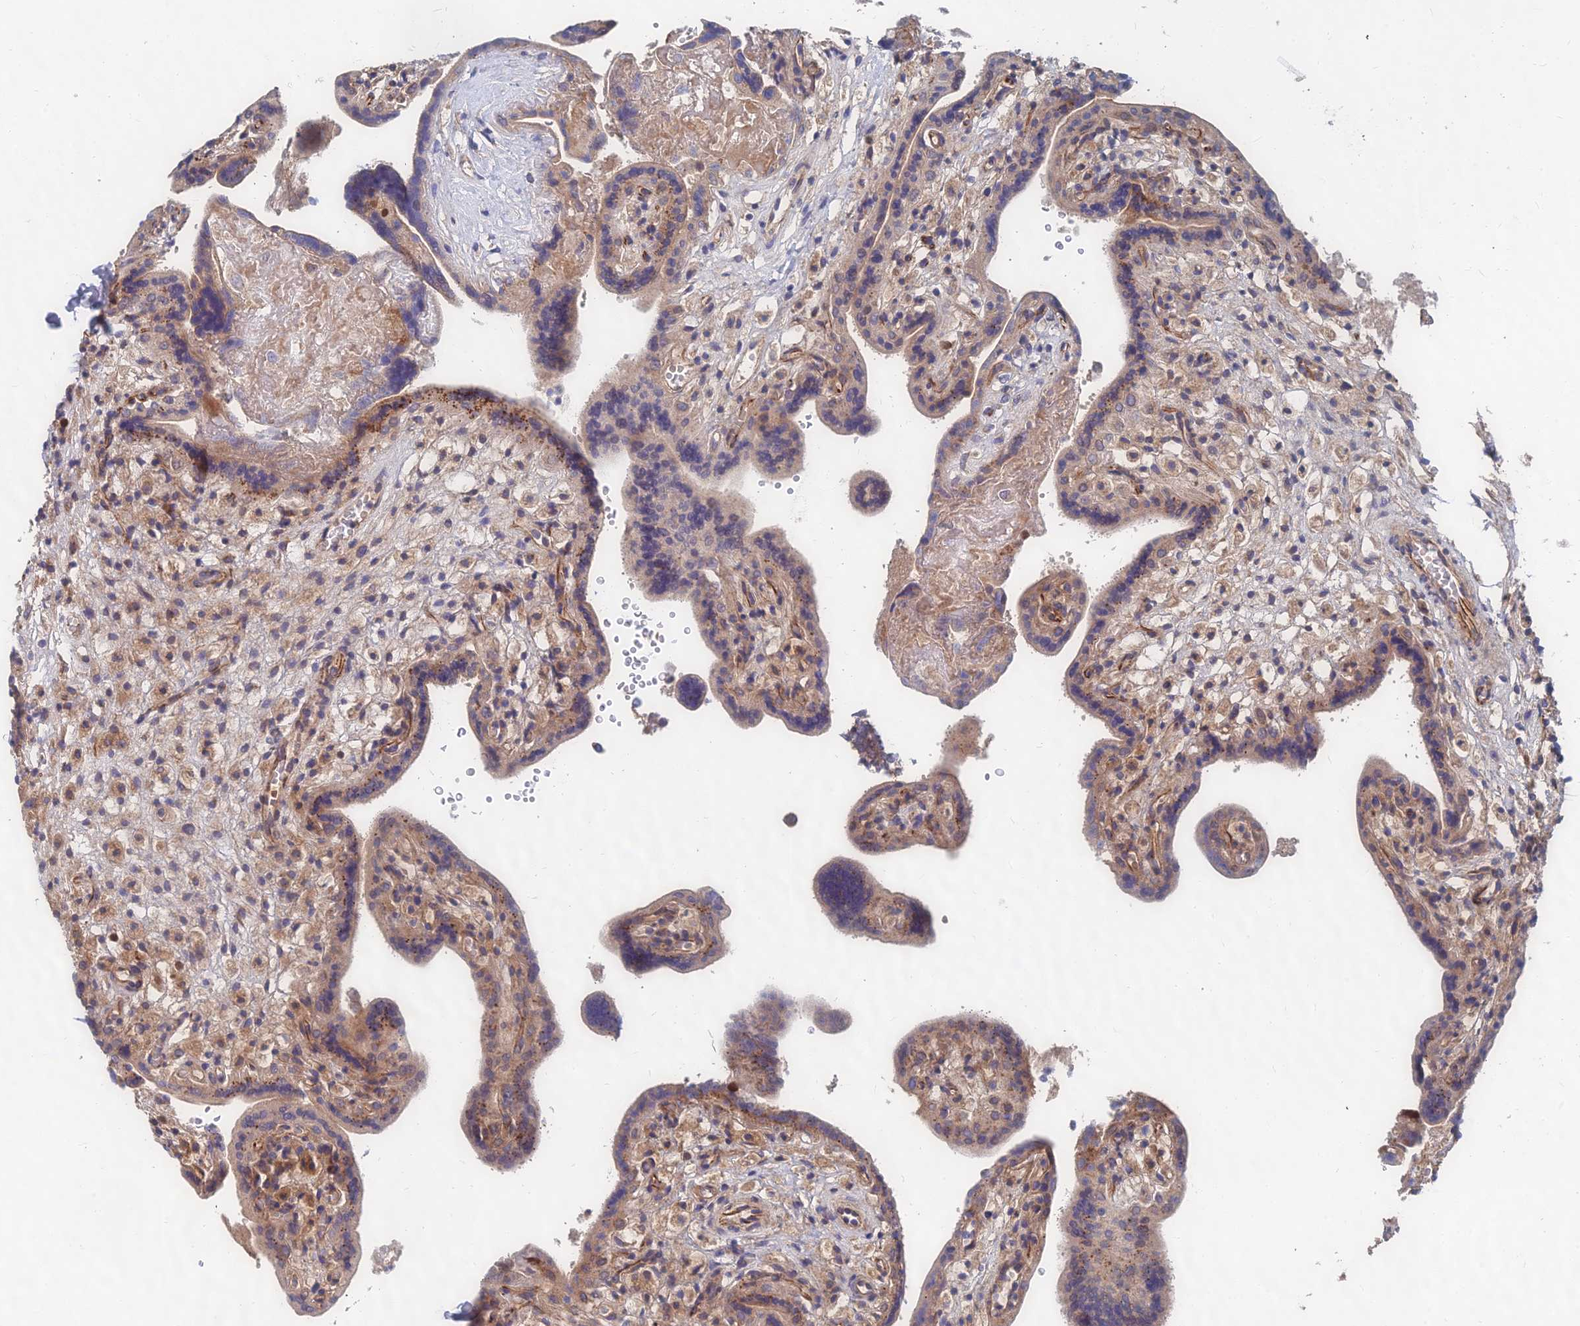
{"staining": {"intensity": "moderate", "quantity": ">75%", "location": "cytoplasmic/membranous"}, "tissue": "placenta", "cell_type": "Trophoblastic cells", "image_type": "normal", "snomed": [{"axis": "morphology", "description": "Normal tissue, NOS"}, {"axis": "topography", "description": "Placenta"}], "caption": "Immunohistochemical staining of benign human placenta demonstrates >75% levels of moderate cytoplasmic/membranous protein staining in about >75% of trophoblastic cells. Ihc stains the protein in brown and the nuclei are stained blue.", "gene": "CCZ1B", "patient": {"sex": "female", "age": 37}}